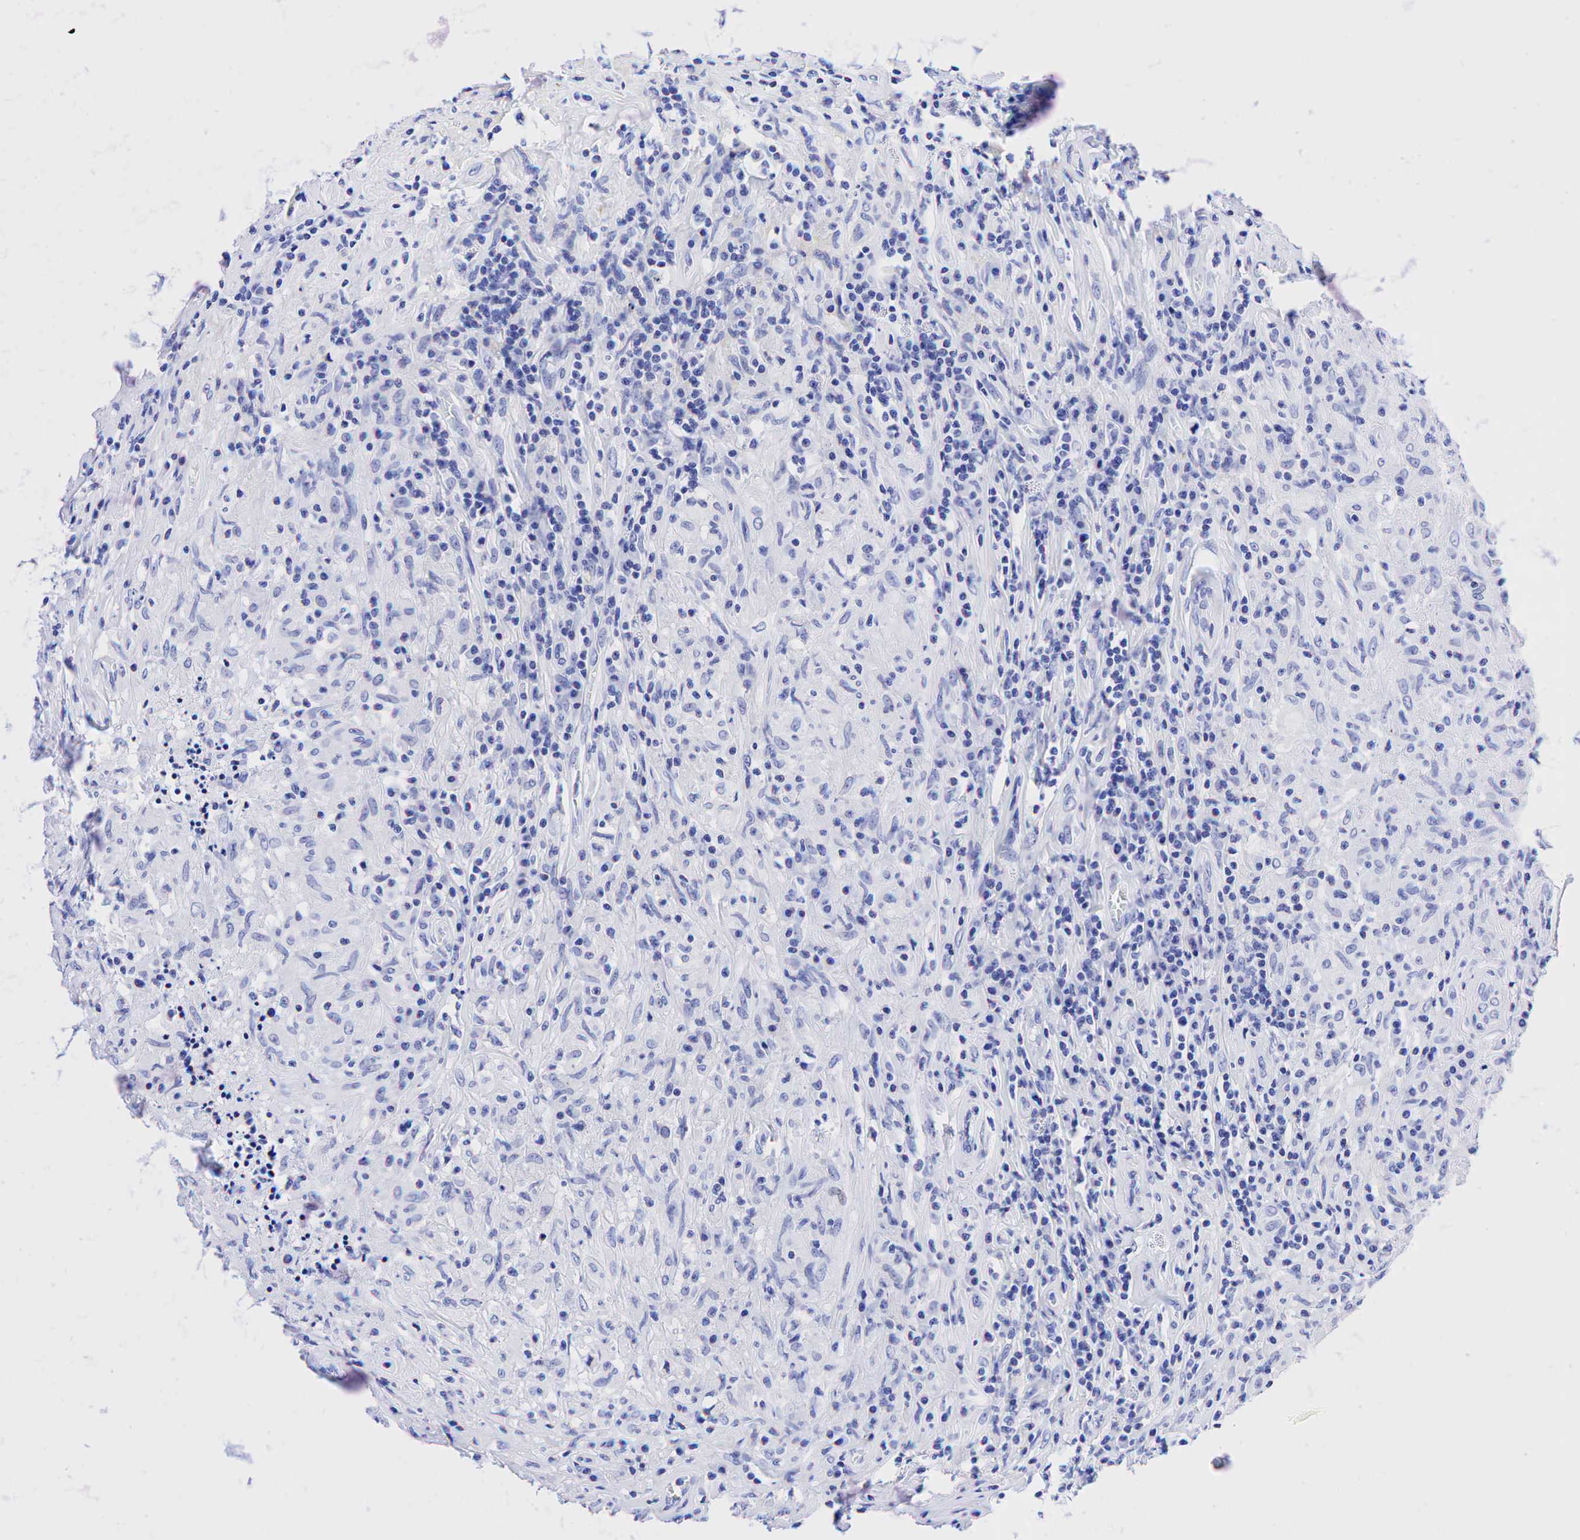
{"staining": {"intensity": "negative", "quantity": "none", "location": "none"}, "tissue": "testis cancer", "cell_type": "Tumor cells", "image_type": "cancer", "snomed": [{"axis": "morphology", "description": "Seminoma, NOS"}, {"axis": "topography", "description": "Testis"}], "caption": "High magnification brightfield microscopy of testis cancer stained with DAB (brown) and counterstained with hematoxylin (blue): tumor cells show no significant positivity. (Stains: DAB IHC with hematoxylin counter stain, Microscopy: brightfield microscopy at high magnification).", "gene": "KRT19", "patient": {"sex": "male", "age": 34}}